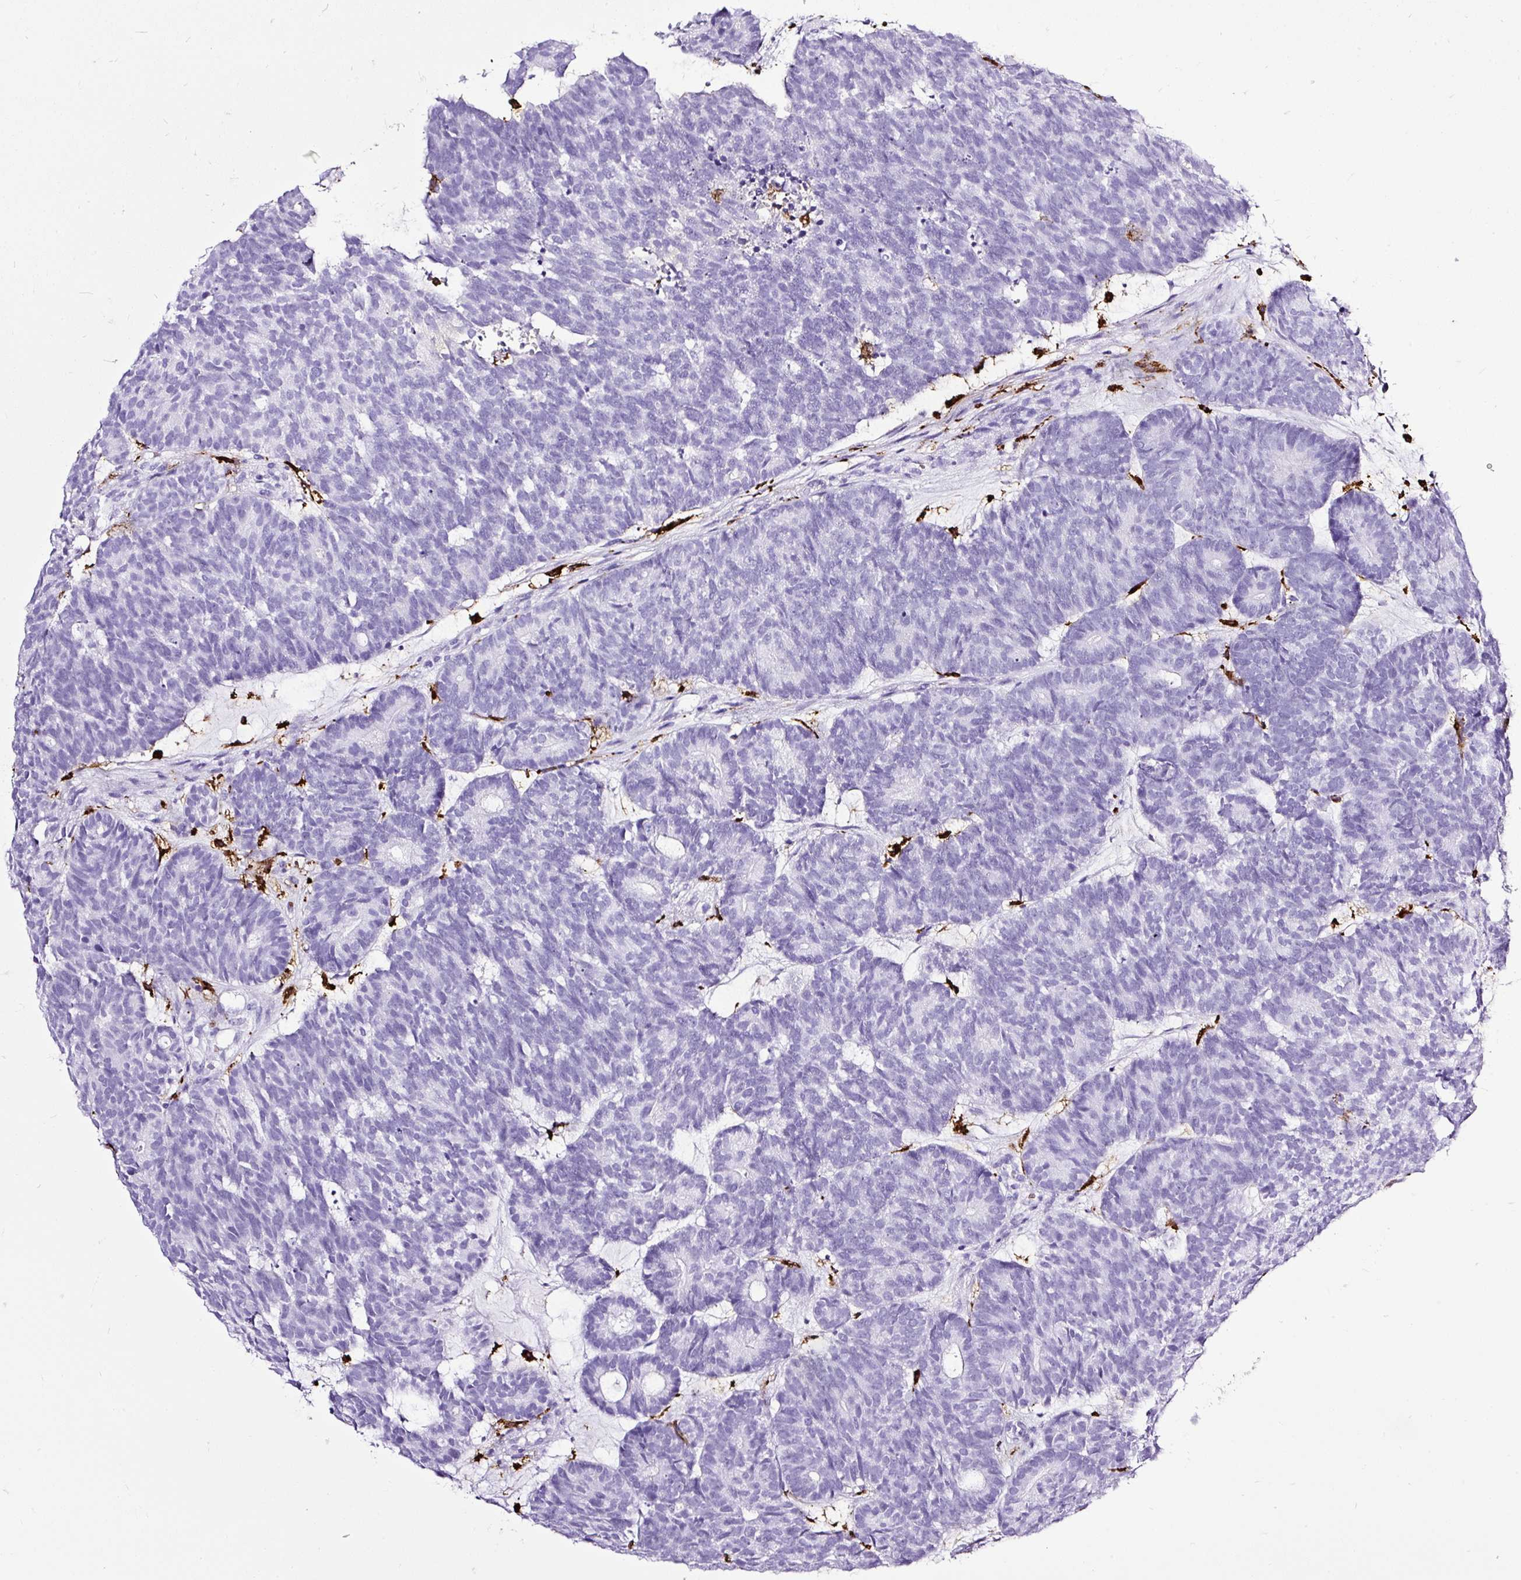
{"staining": {"intensity": "negative", "quantity": "none", "location": "none"}, "tissue": "head and neck cancer", "cell_type": "Tumor cells", "image_type": "cancer", "snomed": [{"axis": "morphology", "description": "Adenocarcinoma, NOS"}, {"axis": "topography", "description": "Head-Neck"}], "caption": "Tumor cells are negative for protein expression in human adenocarcinoma (head and neck).", "gene": "HLA-DRA", "patient": {"sex": "female", "age": 81}}